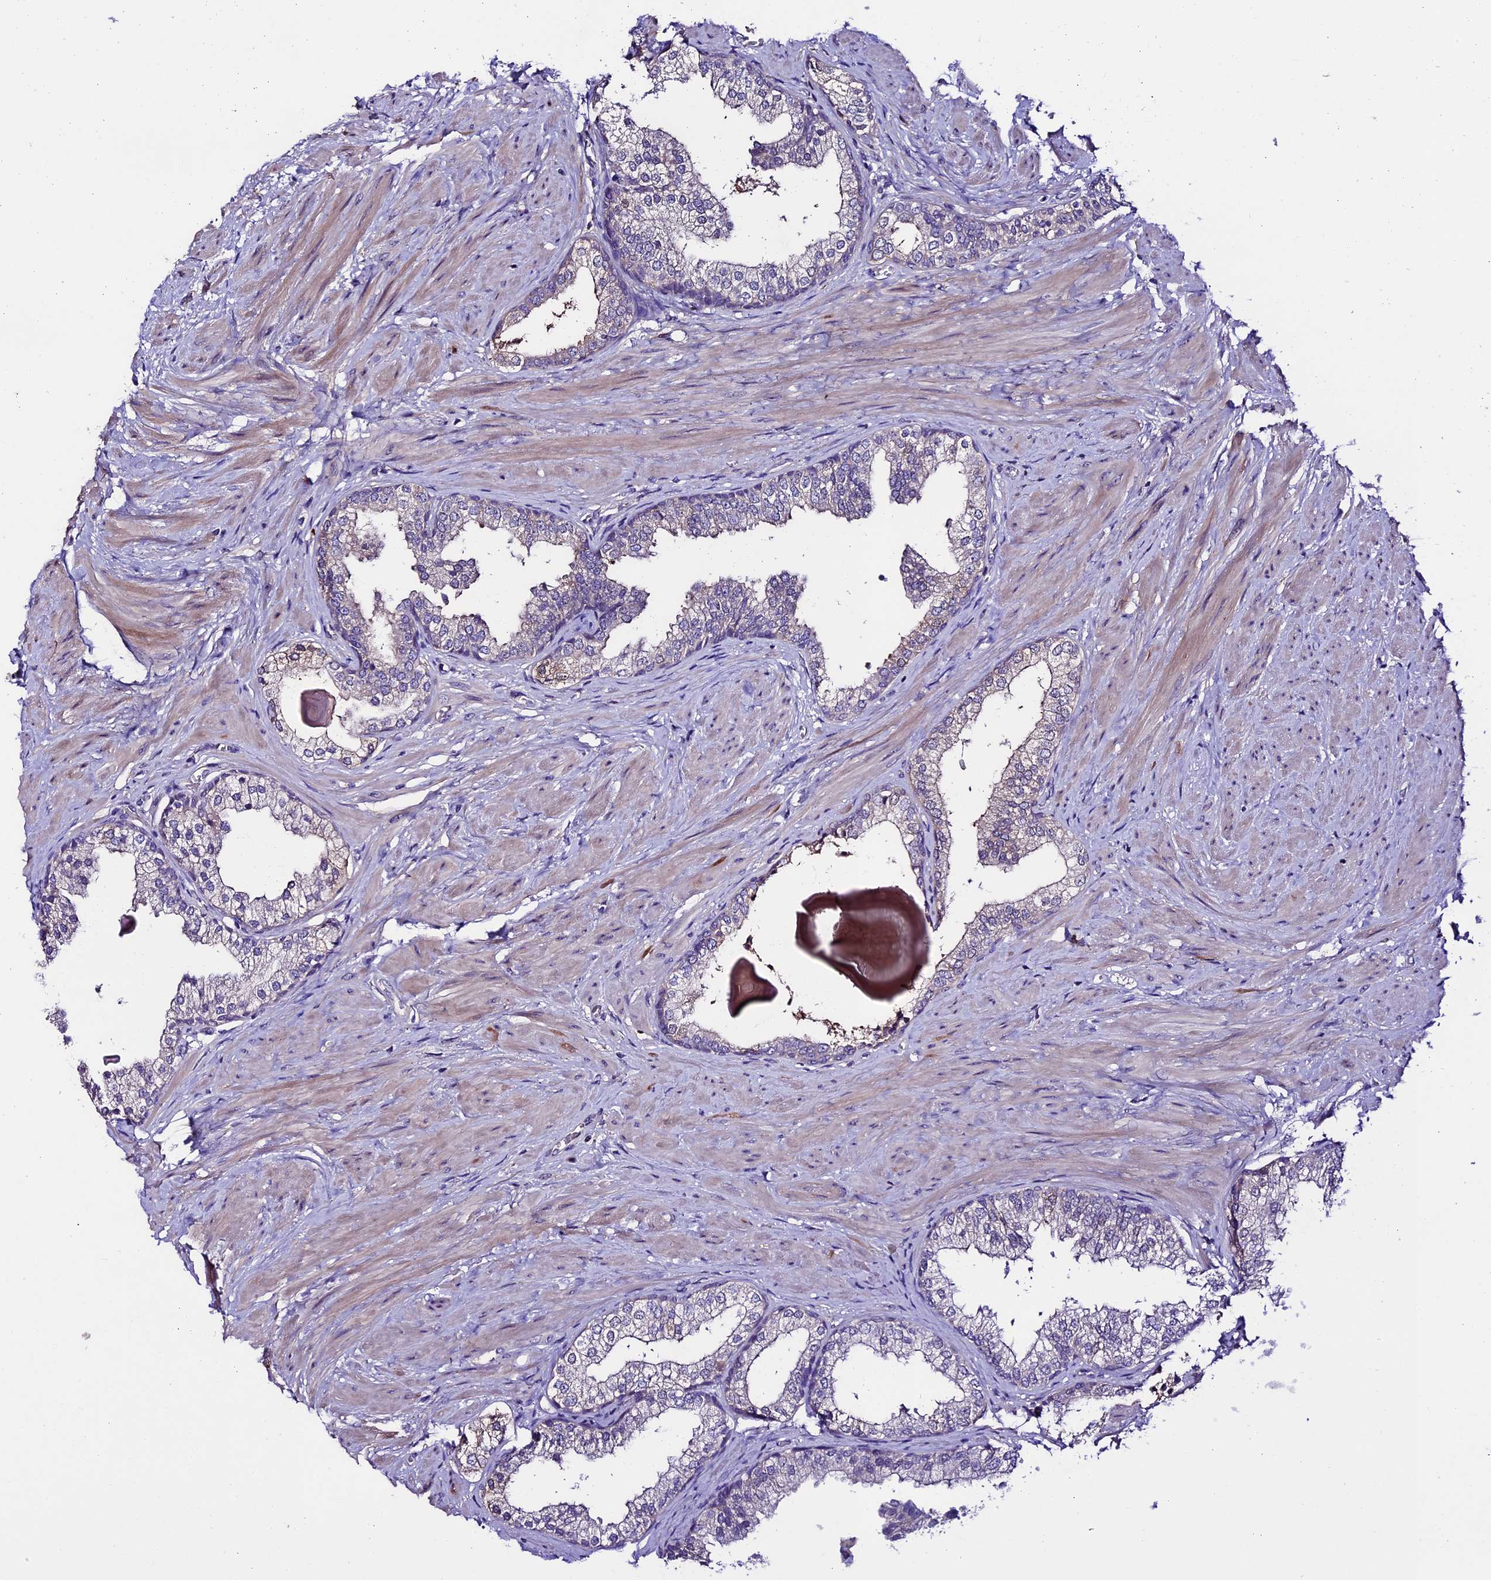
{"staining": {"intensity": "negative", "quantity": "none", "location": "none"}, "tissue": "prostate", "cell_type": "Glandular cells", "image_type": "normal", "snomed": [{"axis": "morphology", "description": "Normal tissue, NOS"}, {"axis": "topography", "description": "Prostate"}], "caption": "Immunohistochemistry histopathology image of normal prostate: human prostate stained with DAB reveals no significant protein staining in glandular cells. (DAB (3,3'-diaminobenzidine) IHC, high magnification).", "gene": "TCP11L2", "patient": {"sex": "male", "age": 48}}